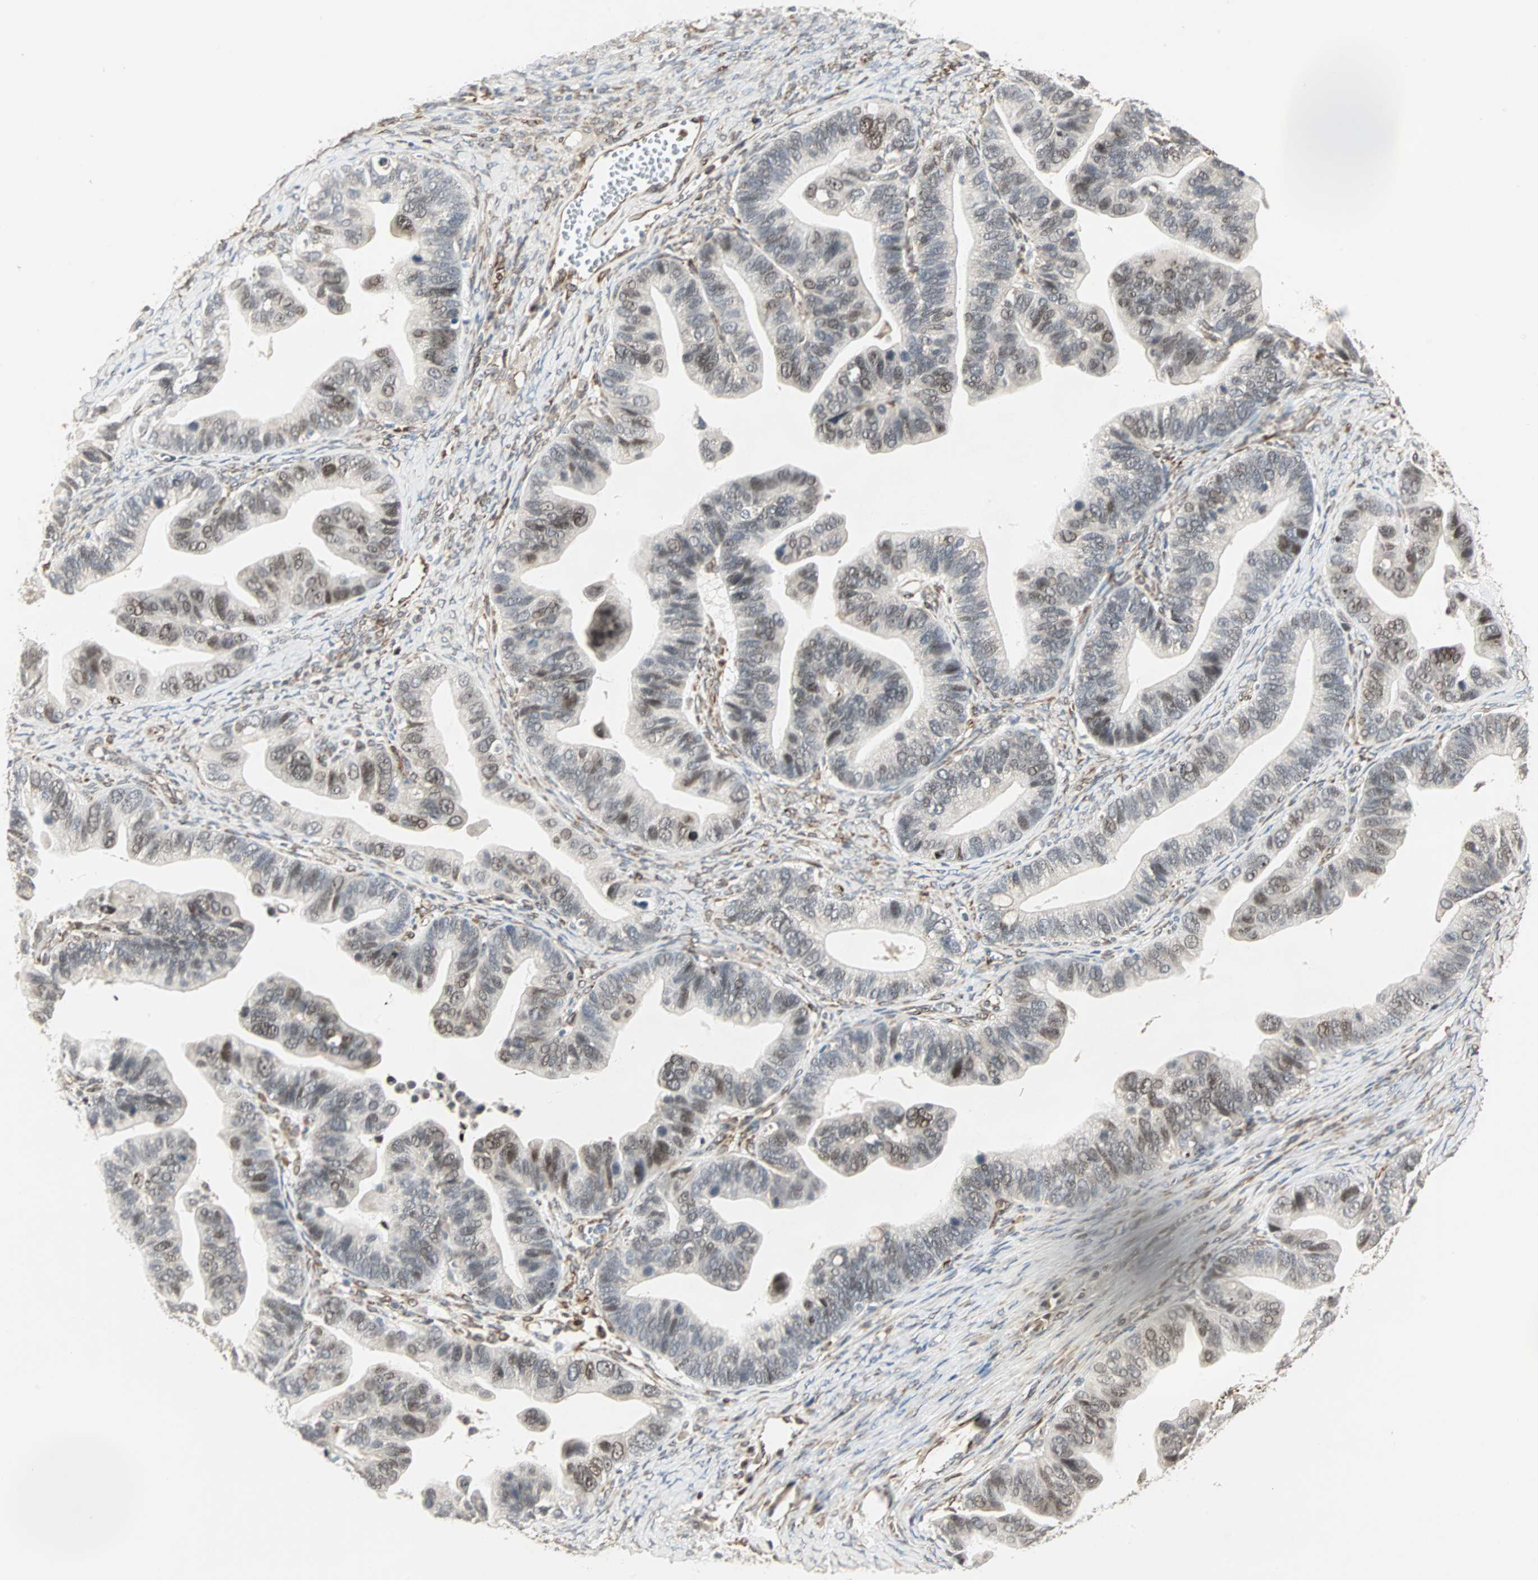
{"staining": {"intensity": "weak", "quantity": "<25%", "location": "nuclear"}, "tissue": "ovarian cancer", "cell_type": "Tumor cells", "image_type": "cancer", "snomed": [{"axis": "morphology", "description": "Cystadenocarcinoma, serous, NOS"}, {"axis": "topography", "description": "Ovary"}], "caption": "An image of ovarian cancer (serous cystadenocarcinoma) stained for a protein exhibits no brown staining in tumor cells.", "gene": "TRPV4", "patient": {"sex": "female", "age": 56}}